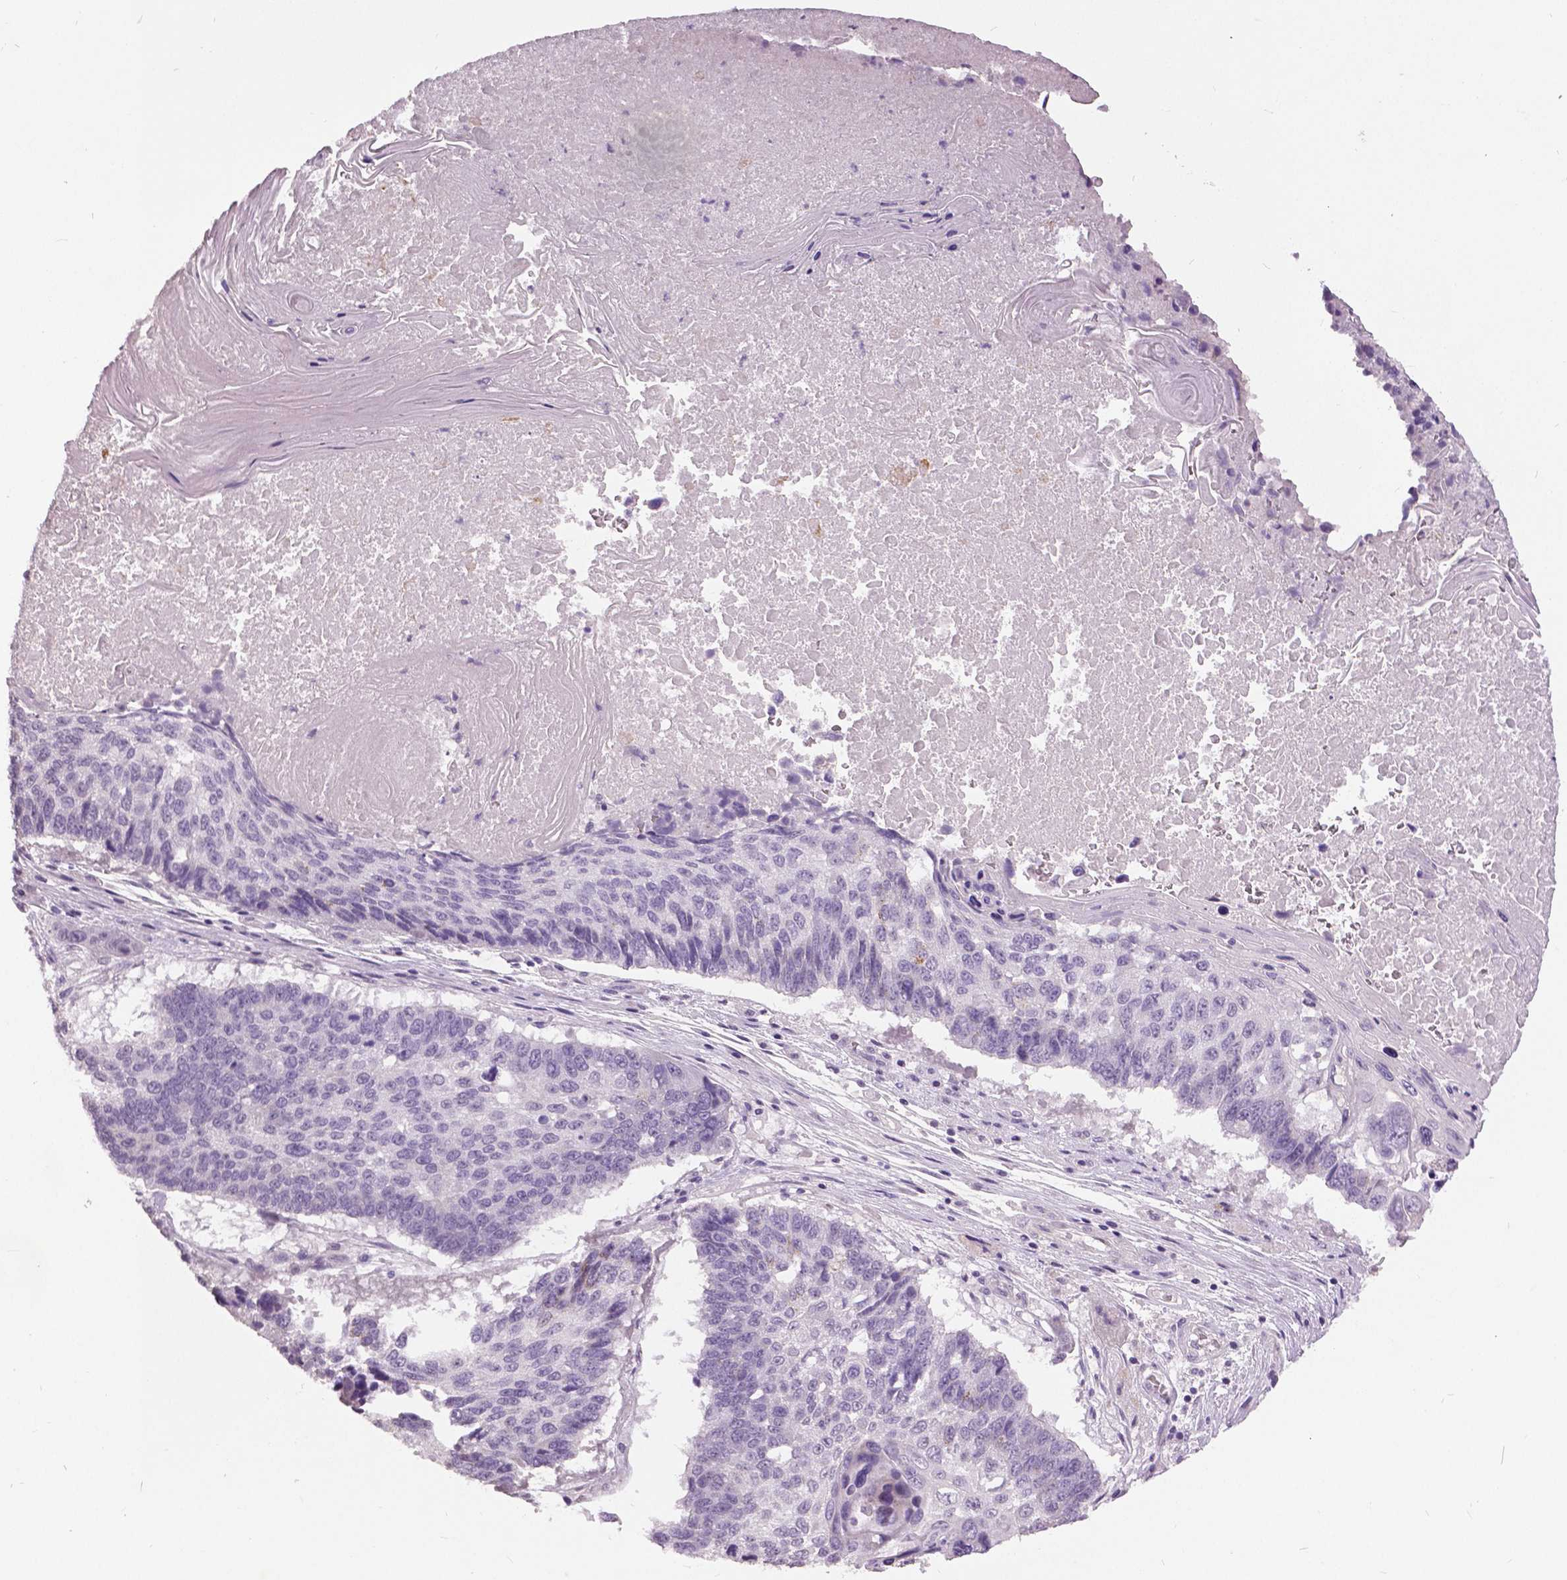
{"staining": {"intensity": "negative", "quantity": "none", "location": "none"}, "tissue": "lung cancer", "cell_type": "Tumor cells", "image_type": "cancer", "snomed": [{"axis": "morphology", "description": "Squamous cell carcinoma, NOS"}, {"axis": "topography", "description": "Lung"}], "caption": "Immunohistochemical staining of lung cancer (squamous cell carcinoma) shows no significant expression in tumor cells. Brightfield microscopy of IHC stained with DAB (3,3'-diaminobenzidine) (brown) and hematoxylin (blue), captured at high magnification.", "gene": "GRIN2A", "patient": {"sex": "male", "age": 73}}